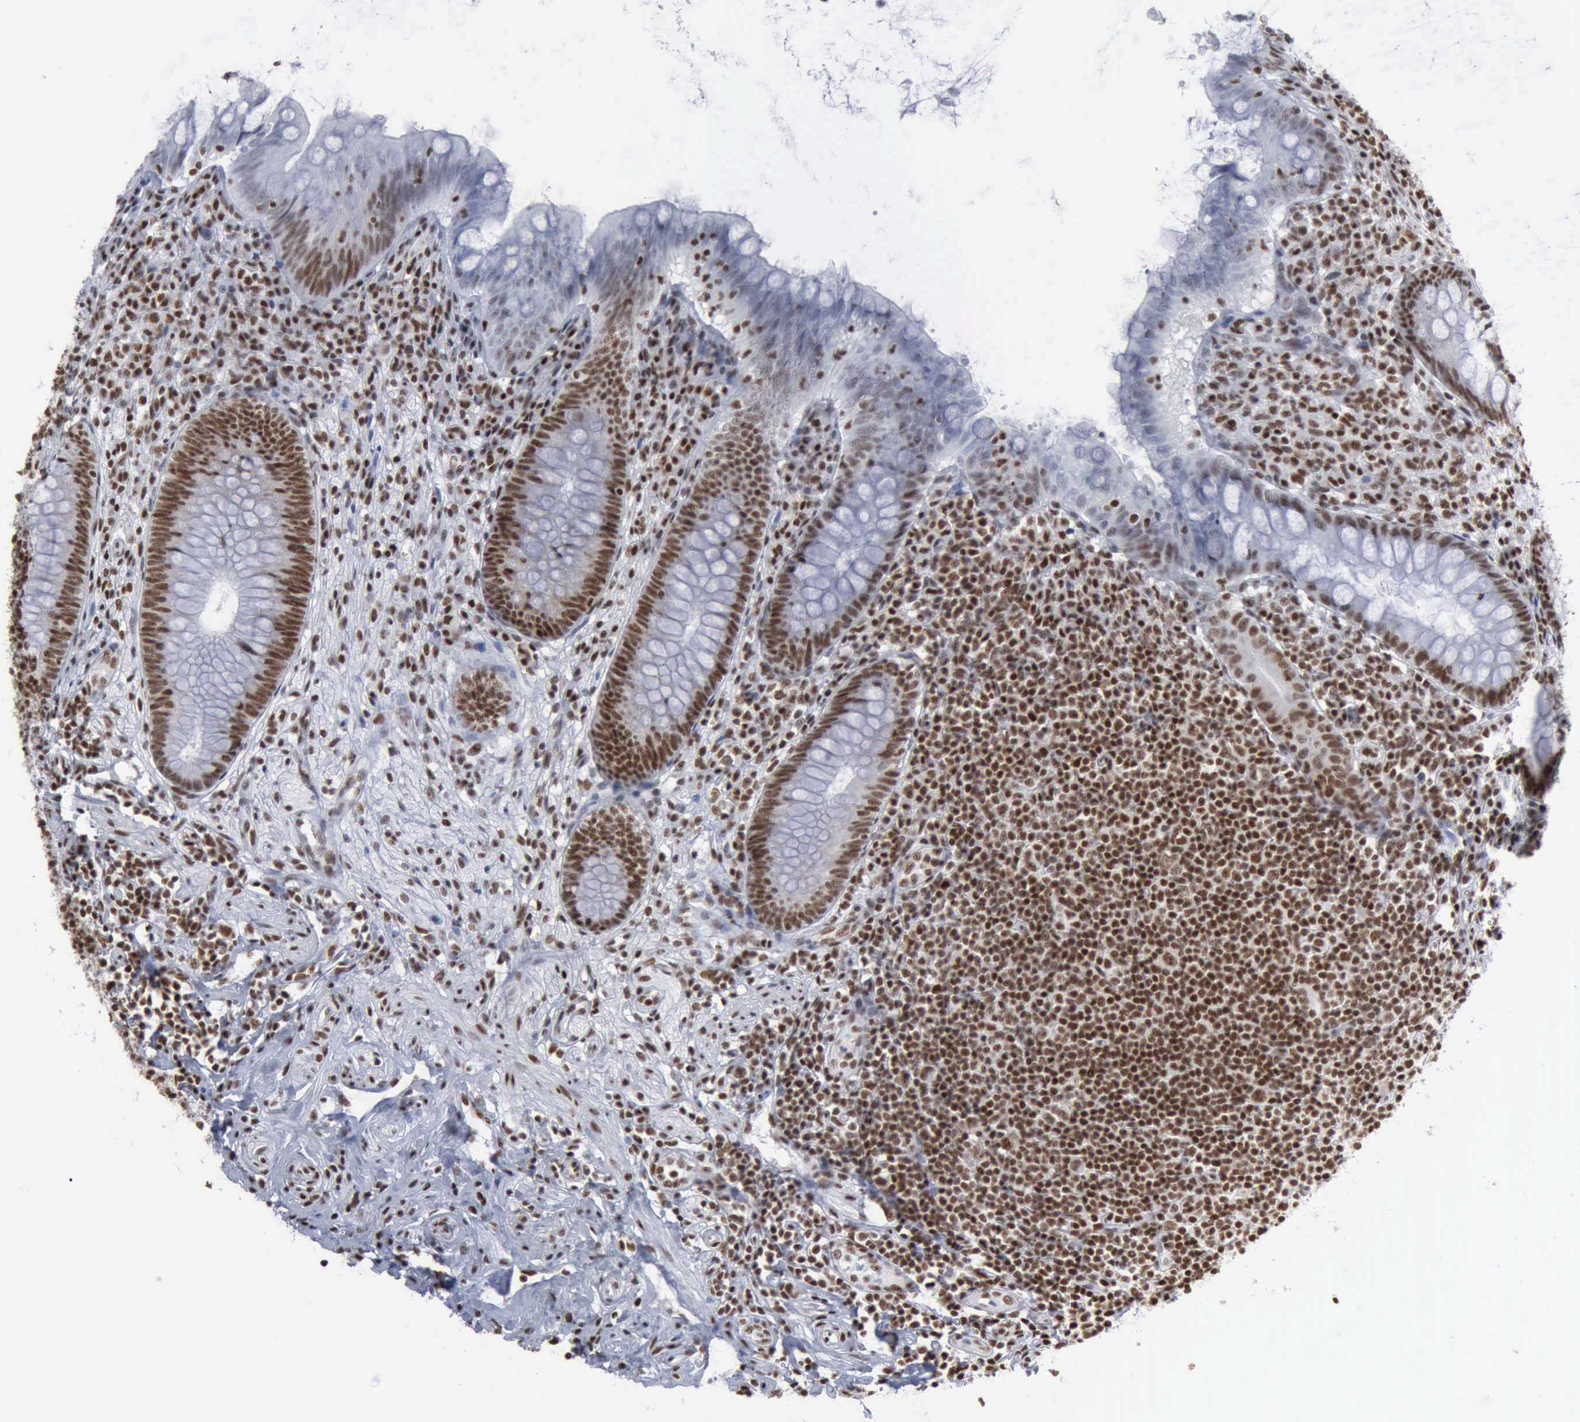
{"staining": {"intensity": "strong", "quantity": "25%-75%", "location": "nuclear"}, "tissue": "appendix", "cell_type": "Glandular cells", "image_type": "normal", "snomed": [{"axis": "morphology", "description": "Normal tissue, NOS"}, {"axis": "topography", "description": "Appendix"}], "caption": "The photomicrograph shows immunohistochemical staining of unremarkable appendix. There is strong nuclear staining is appreciated in approximately 25%-75% of glandular cells. (brown staining indicates protein expression, while blue staining denotes nuclei).", "gene": "XPA", "patient": {"sex": "female", "age": 66}}